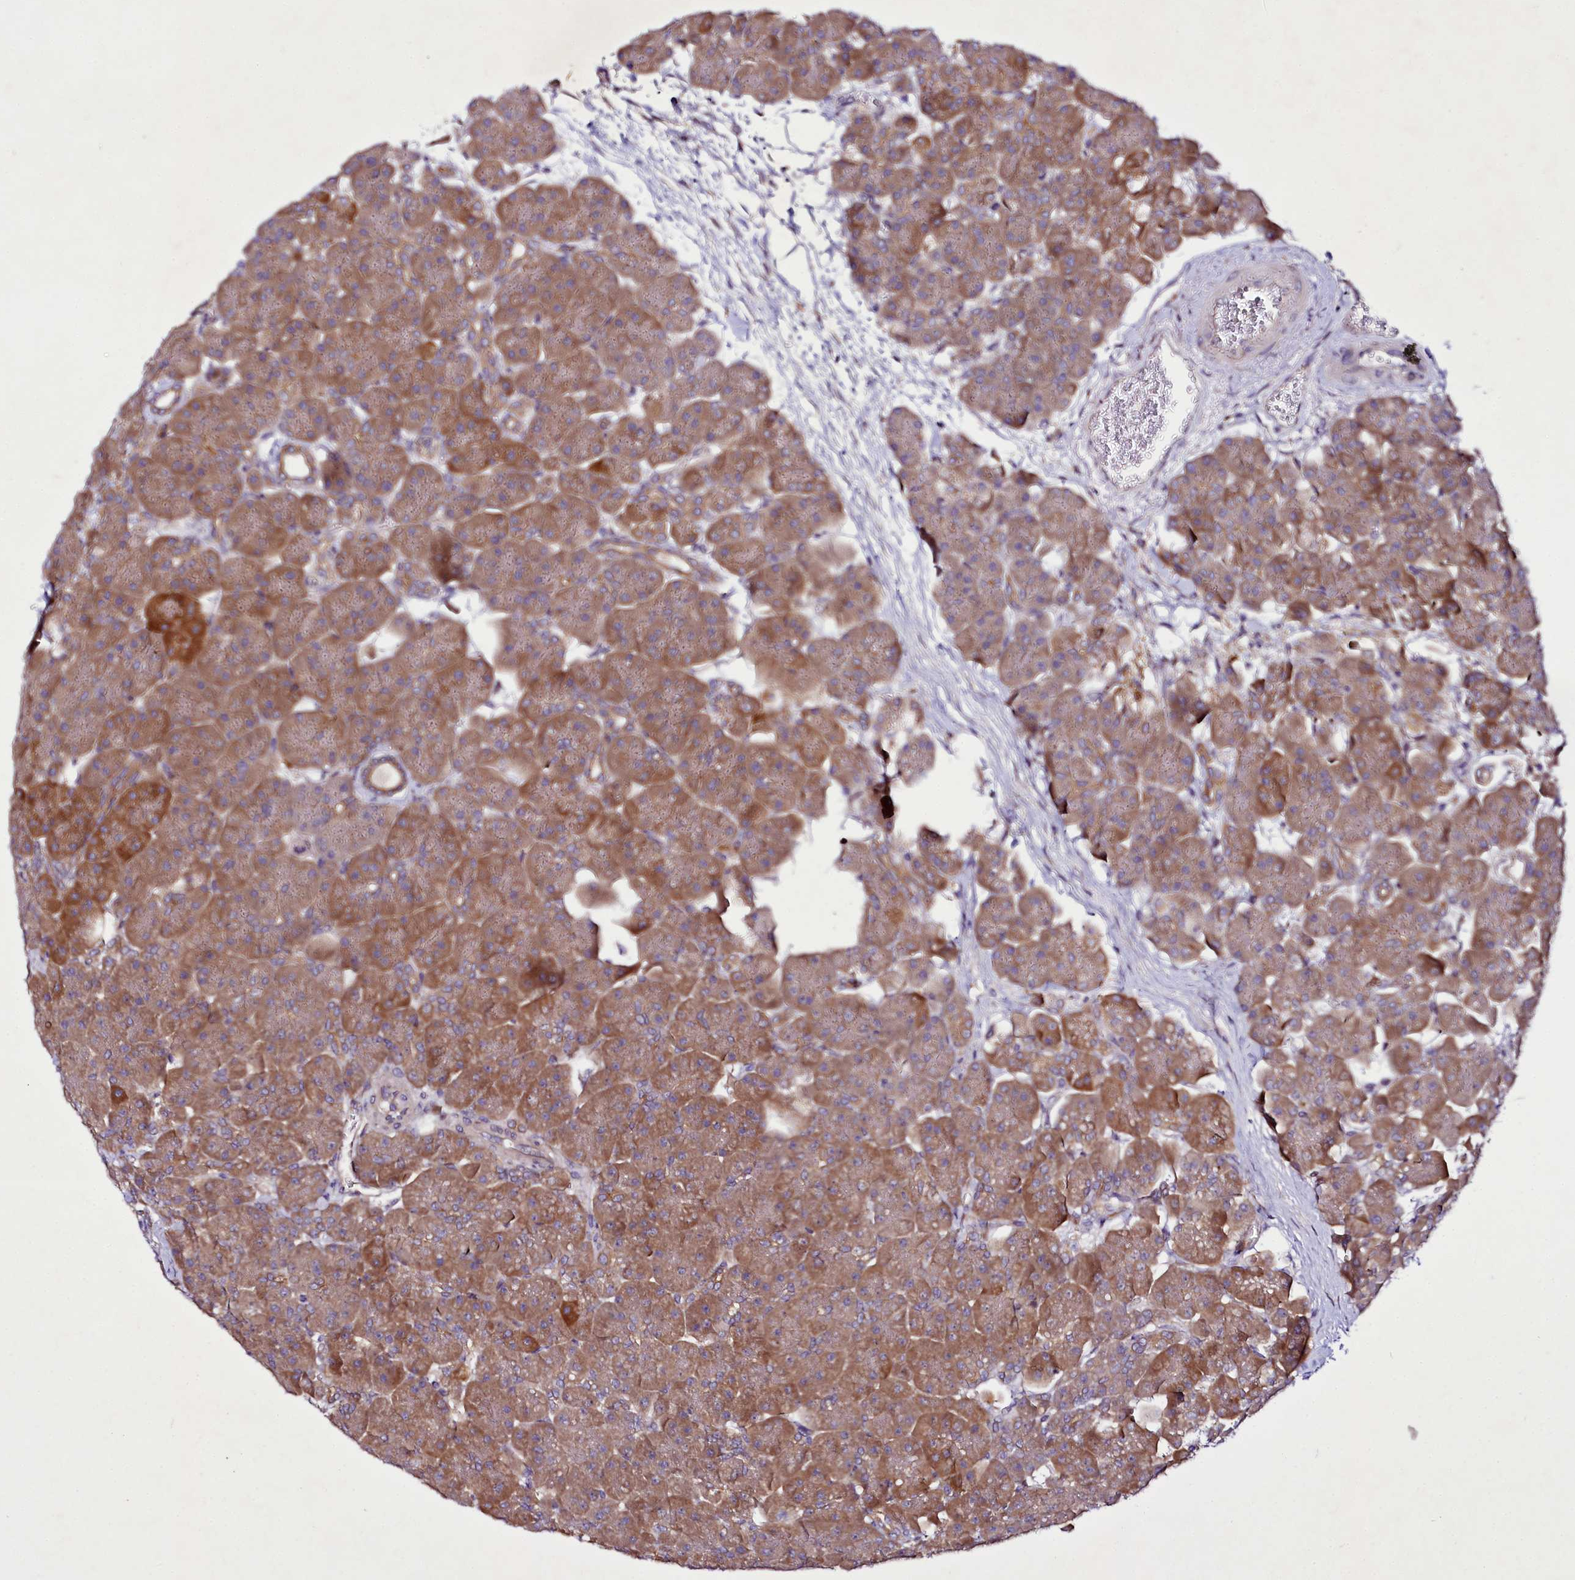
{"staining": {"intensity": "moderate", "quantity": ">75%", "location": "cytoplasmic/membranous"}, "tissue": "pancreas", "cell_type": "Exocrine glandular cells", "image_type": "normal", "snomed": [{"axis": "morphology", "description": "Normal tissue, NOS"}, {"axis": "topography", "description": "Pancreas"}], "caption": "A high-resolution photomicrograph shows IHC staining of normal pancreas, which reveals moderate cytoplasmic/membranous expression in approximately >75% of exocrine glandular cells.", "gene": "ZC3H12C", "patient": {"sex": "male", "age": 66}}